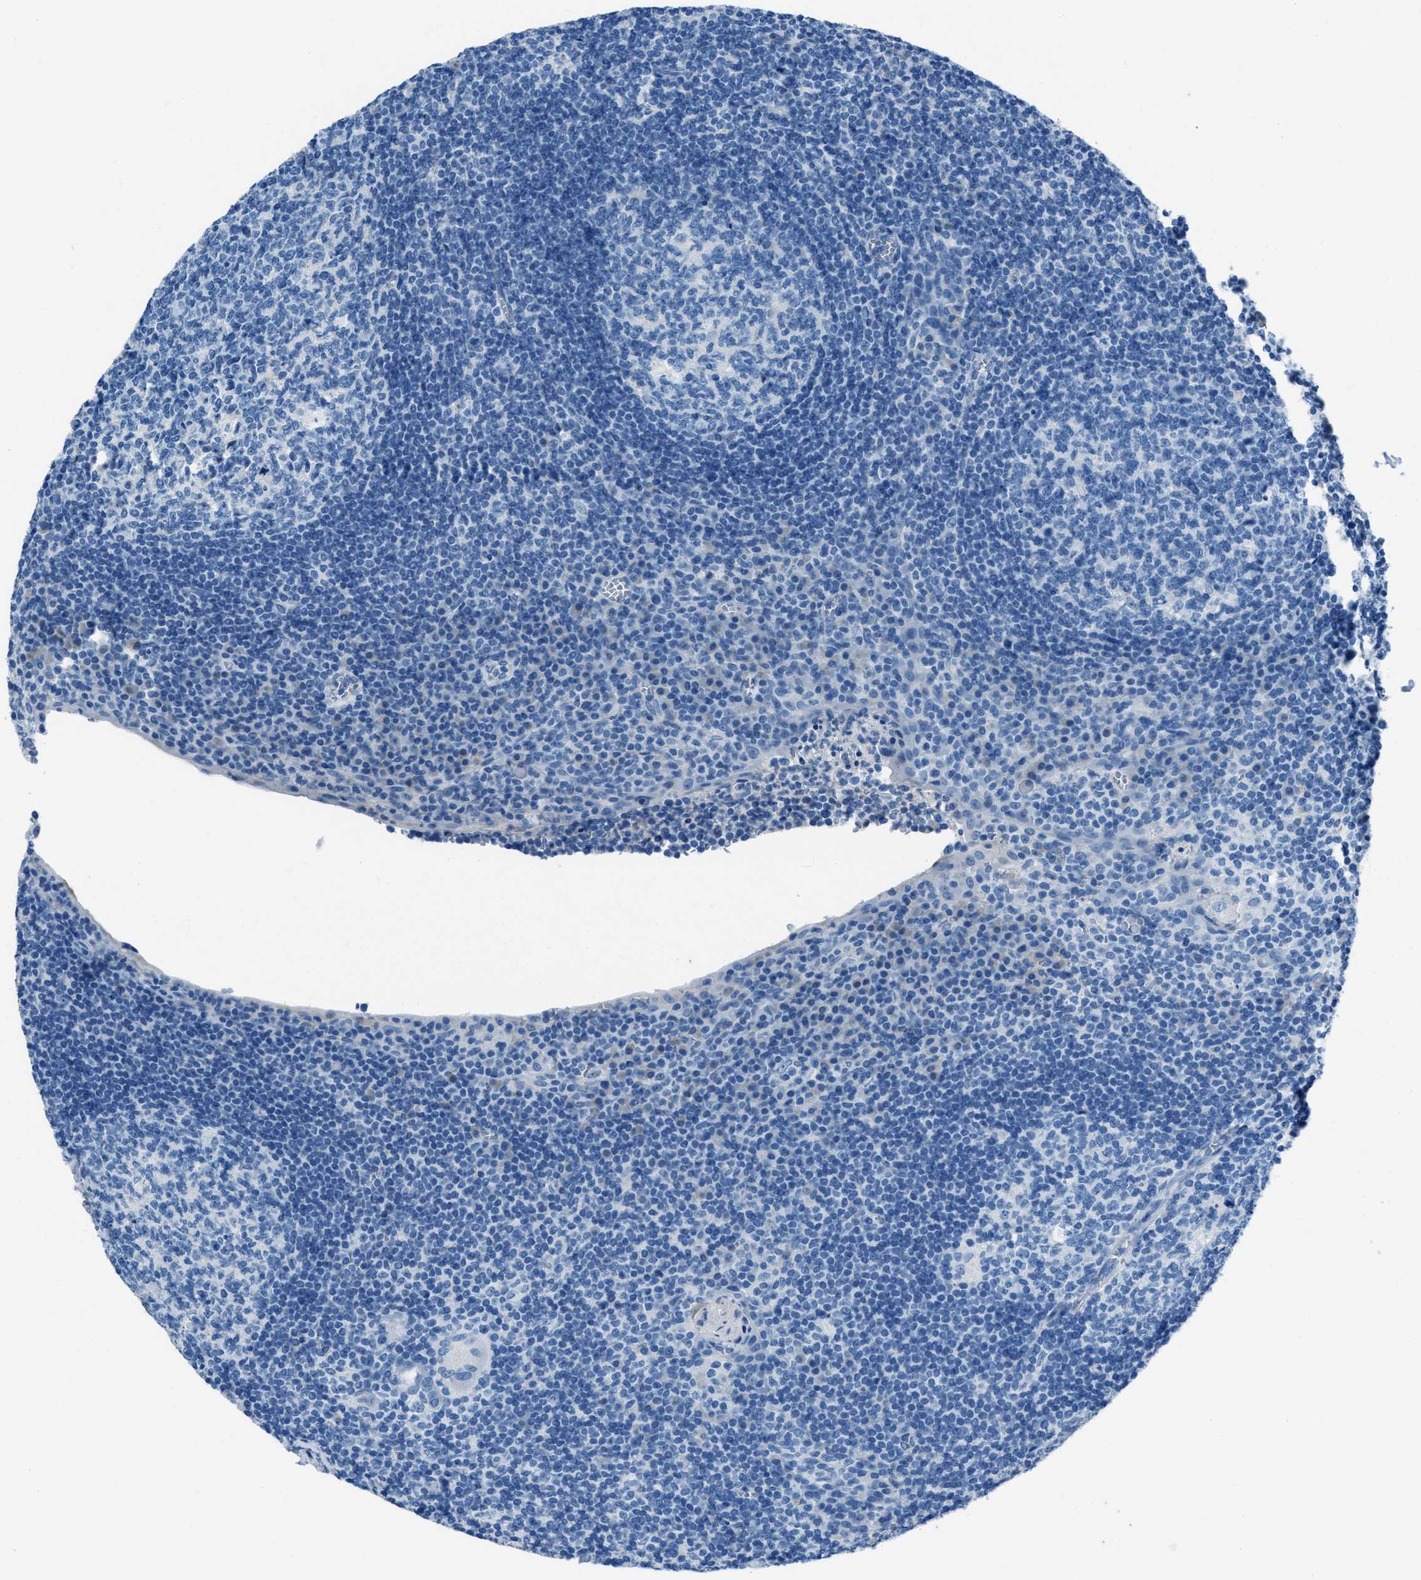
{"staining": {"intensity": "negative", "quantity": "none", "location": "none"}, "tissue": "tonsil", "cell_type": "Germinal center cells", "image_type": "normal", "snomed": [{"axis": "morphology", "description": "Normal tissue, NOS"}, {"axis": "topography", "description": "Tonsil"}], "caption": "Photomicrograph shows no protein positivity in germinal center cells of normal tonsil.", "gene": "AMACR", "patient": {"sex": "male", "age": 37}}